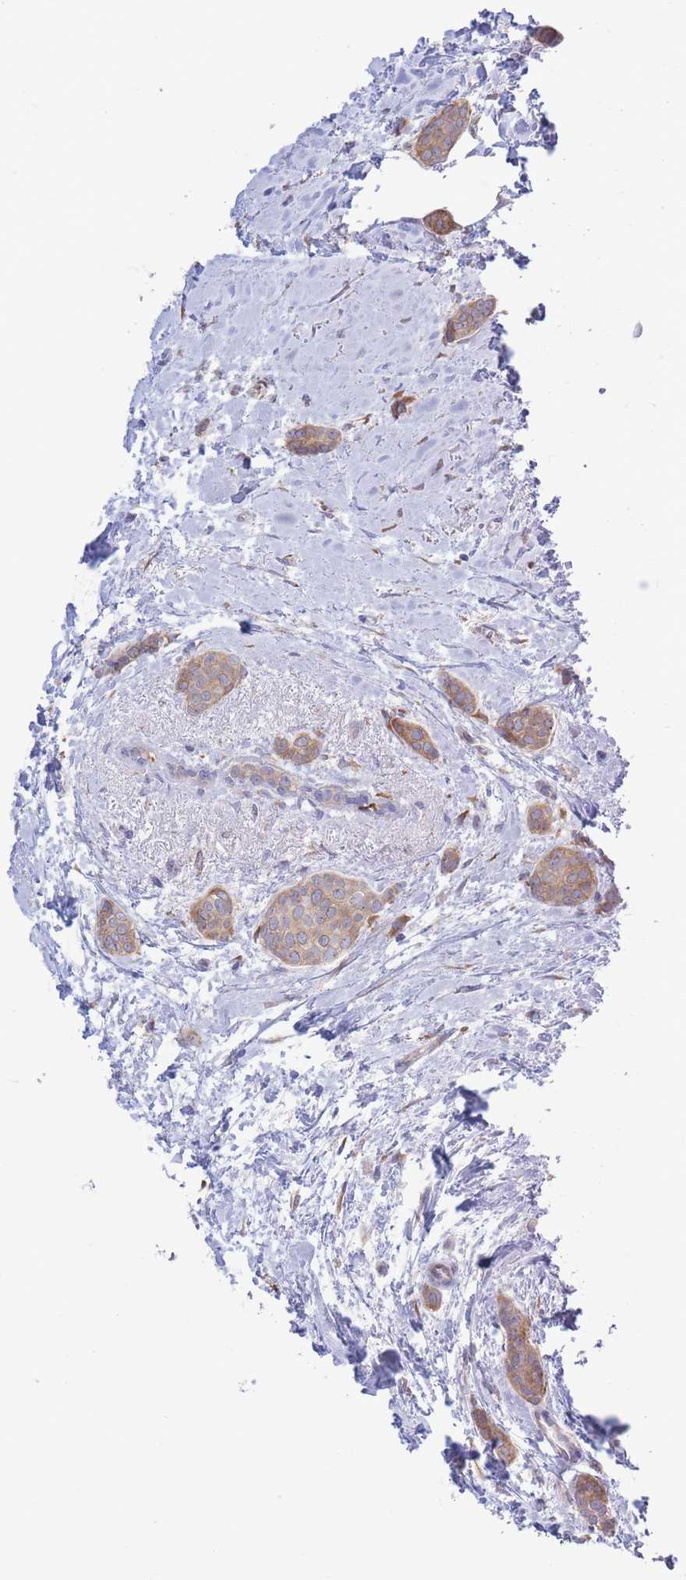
{"staining": {"intensity": "weak", "quantity": ">75%", "location": "cytoplasmic/membranous"}, "tissue": "breast cancer", "cell_type": "Tumor cells", "image_type": "cancer", "snomed": [{"axis": "morphology", "description": "Duct carcinoma"}, {"axis": "topography", "description": "Breast"}], "caption": "Protein staining reveals weak cytoplasmic/membranous expression in about >75% of tumor cells in breast cancer.", "gene": "MYDGF", "patient": {"sex": "female", "age": 72}}